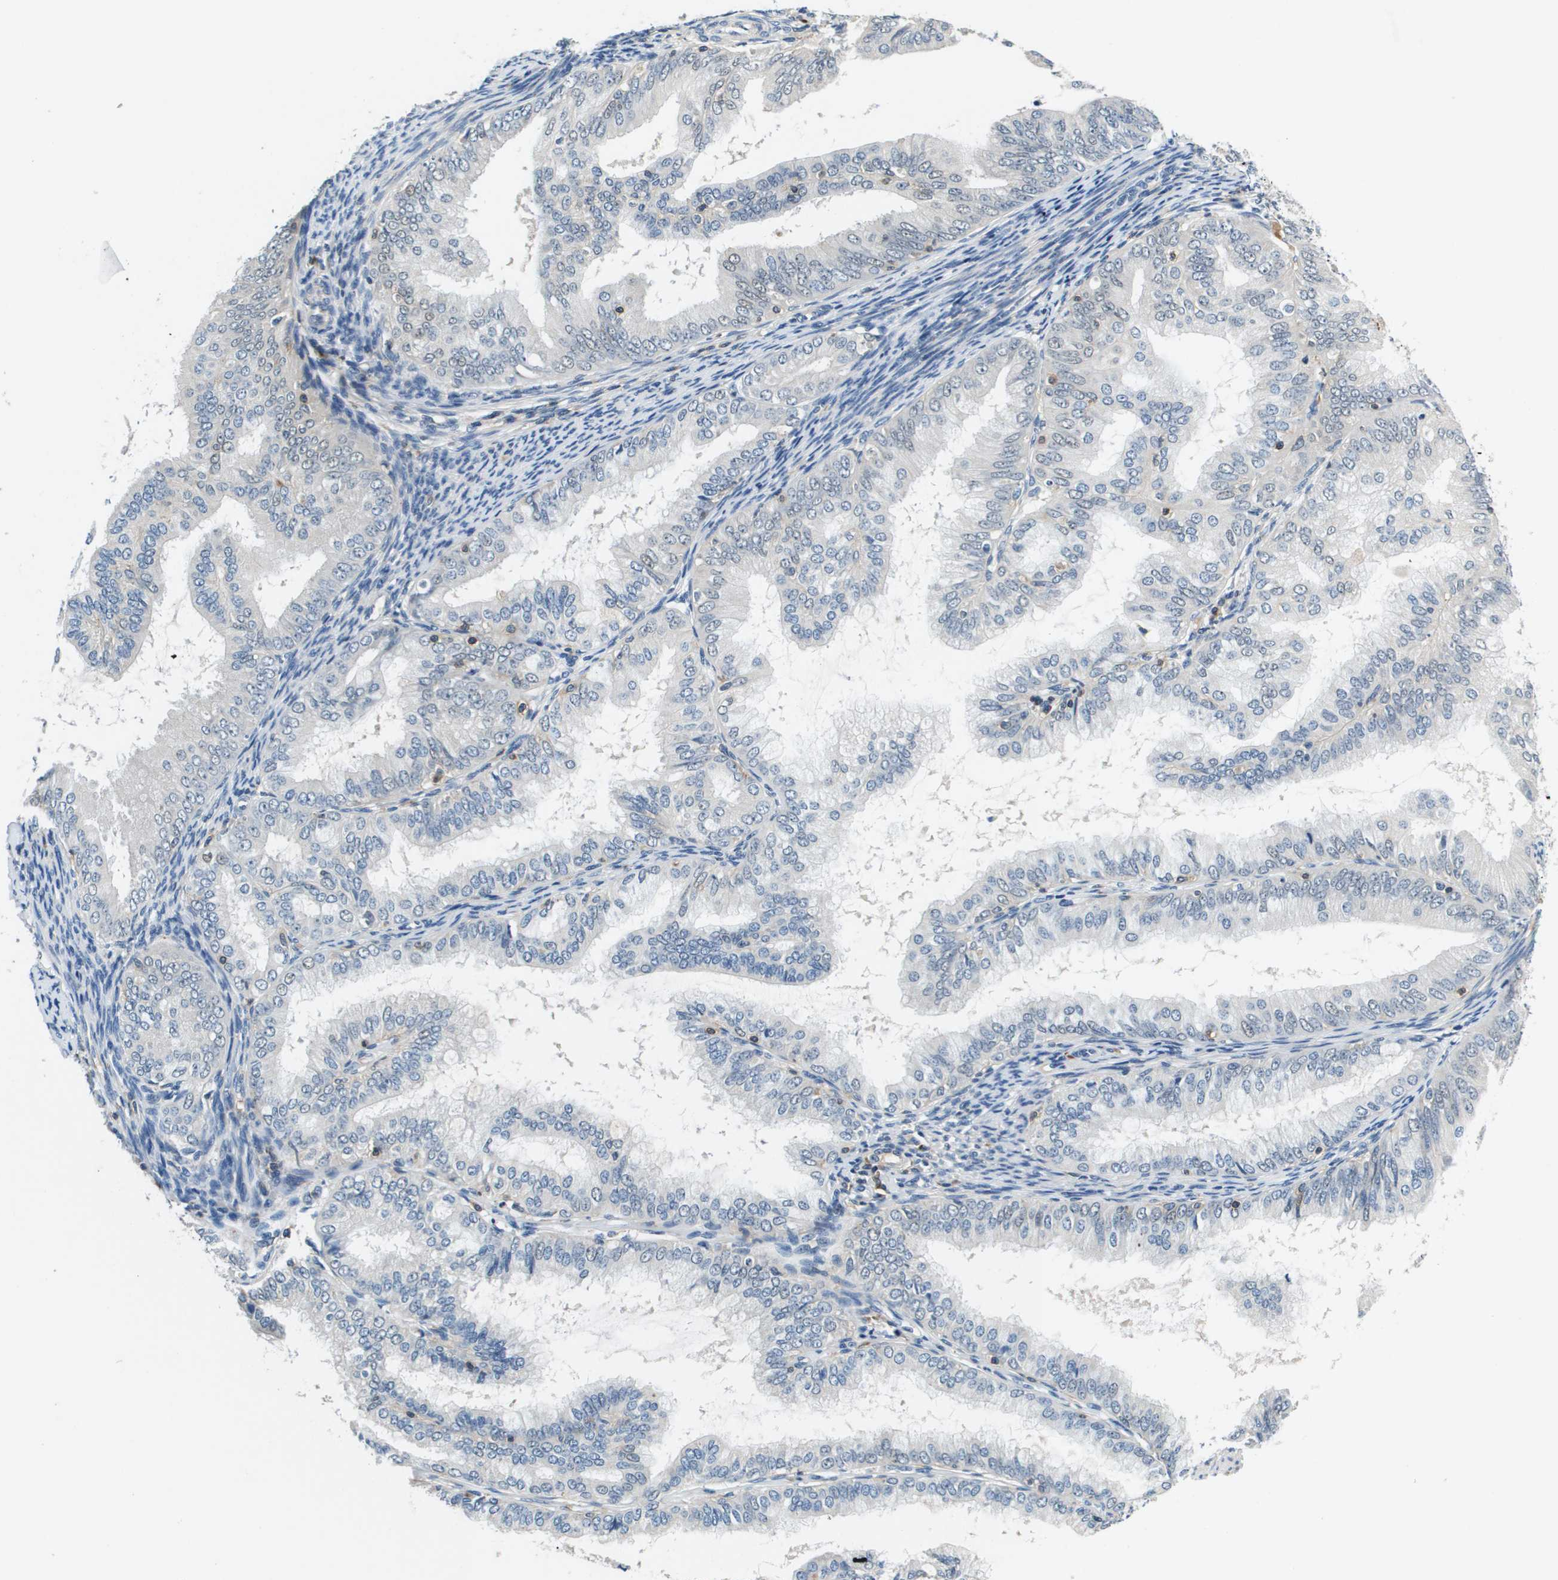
{"staining": {"intensity": "negative", "quantity": "none", "location": "none"}, "tissue": "endometrial cancer", "cell_type": "Tumor cells", "image_type": "cancer", "snomed": [{"axis": "morphology", "description": "Adenocarcinoma, NOS"}, {"axis": "topography", "description": "Endometrium"}], "caption": "Endometrial adenocarcinoma stained for a protein using IHC shows no expression tumor cells.", "gene": "KCNQ5", "patient": {"sex": "female", "age": 63}}